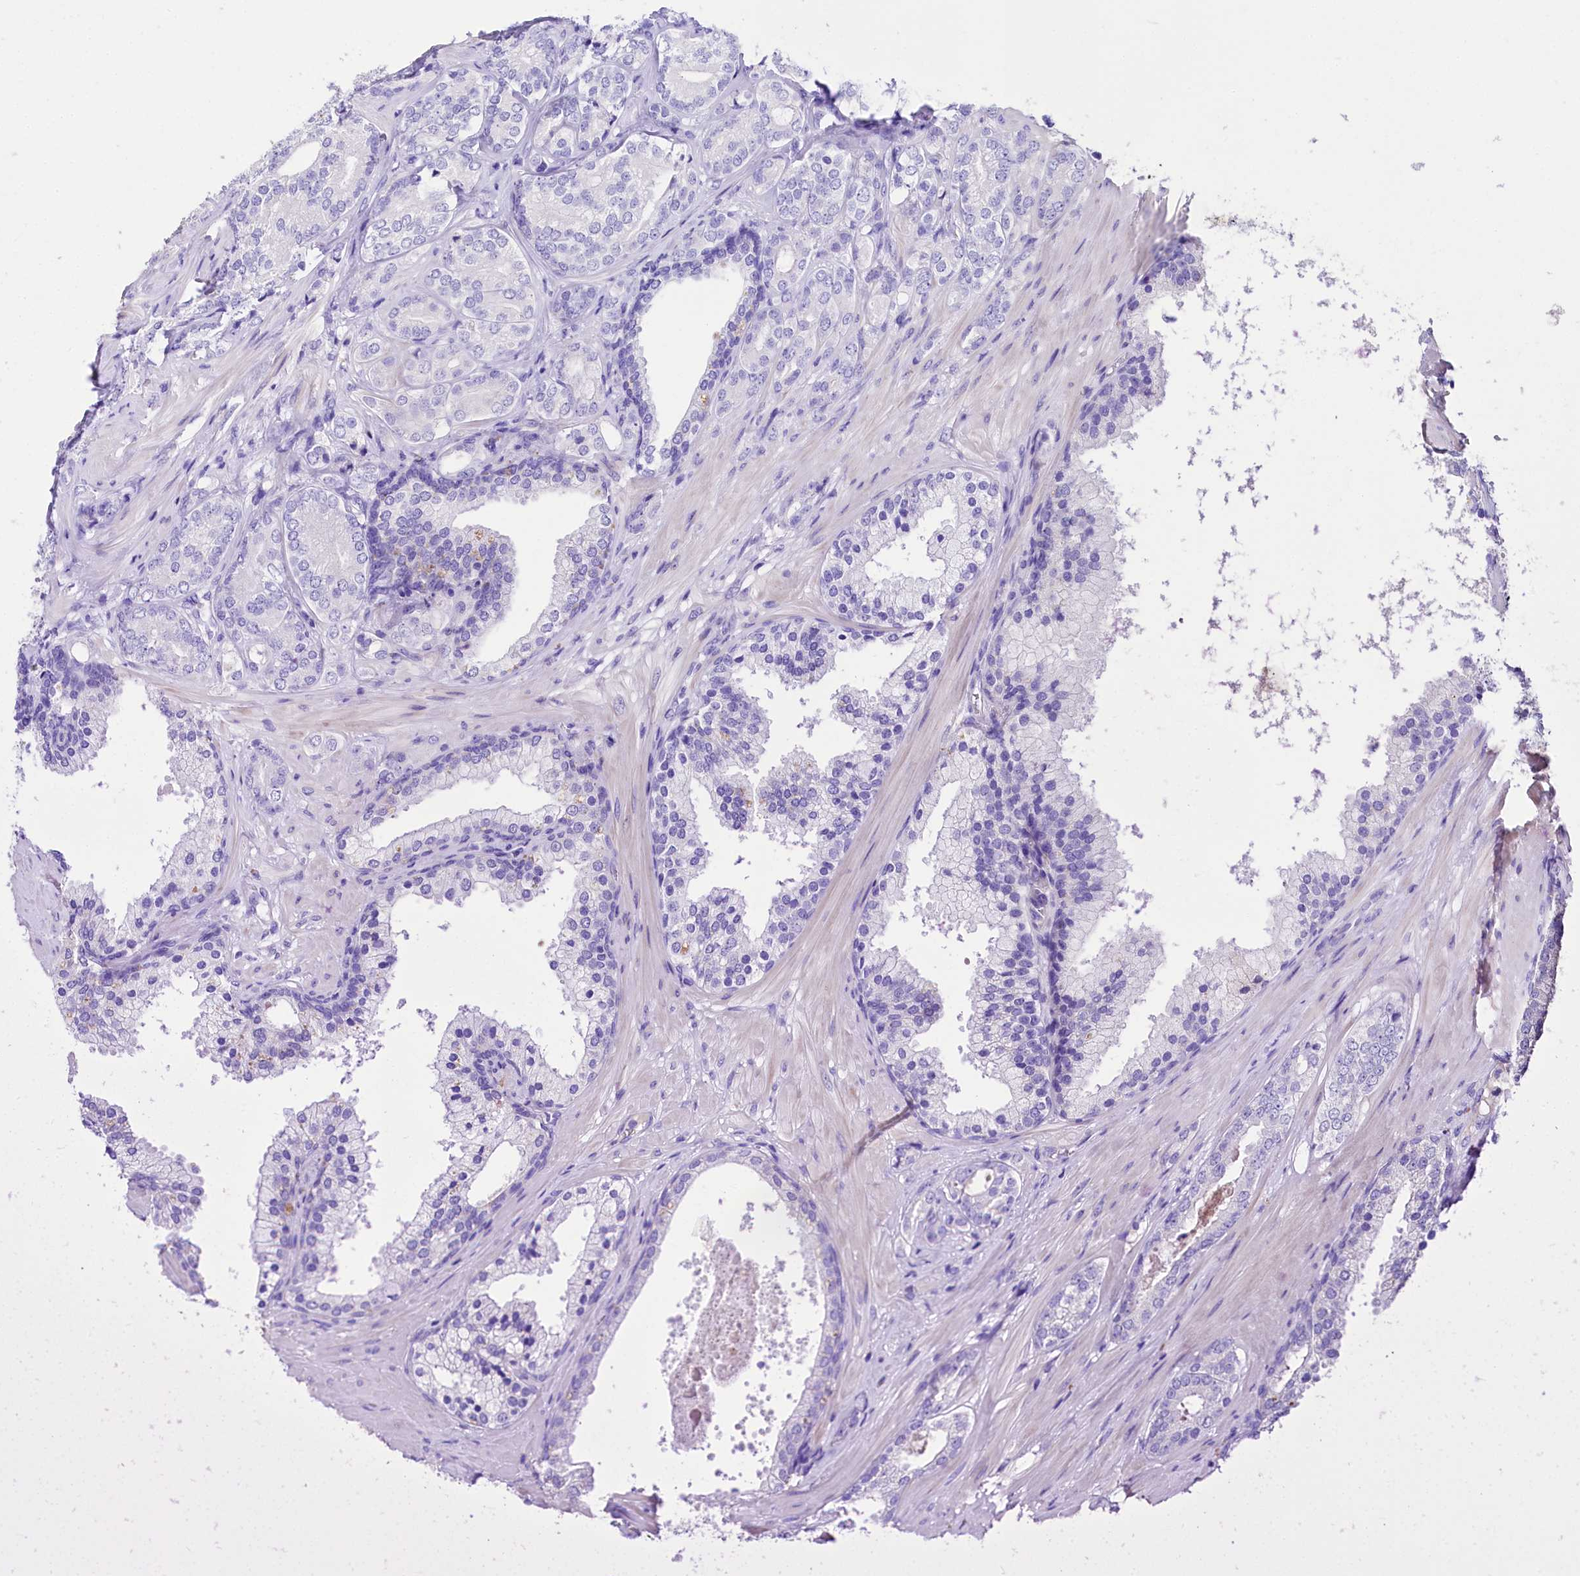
{"staining": {"intensity": "negative", "quantity": "none", "location": "none"}, "tissue": "prostate cancer", "cell_type": "Tumor cells", "image_type": "cancer", "snomed": [{"axis": "morphology", "description": "Adenocarcinoma, High grade"}, {"axis": "topography", "description": "Prostate"}], "caption": "IHC image of neoplastic tissue: prostate high-grade adenocarcinoma stained with DAB (3,3'-diaminobenzidine) reveals no significant protein positivity in tumor cells. (DAB IHC, high magnification).", "gene": "A2ML1", "patient": {"sex": "male", "age": 60}}